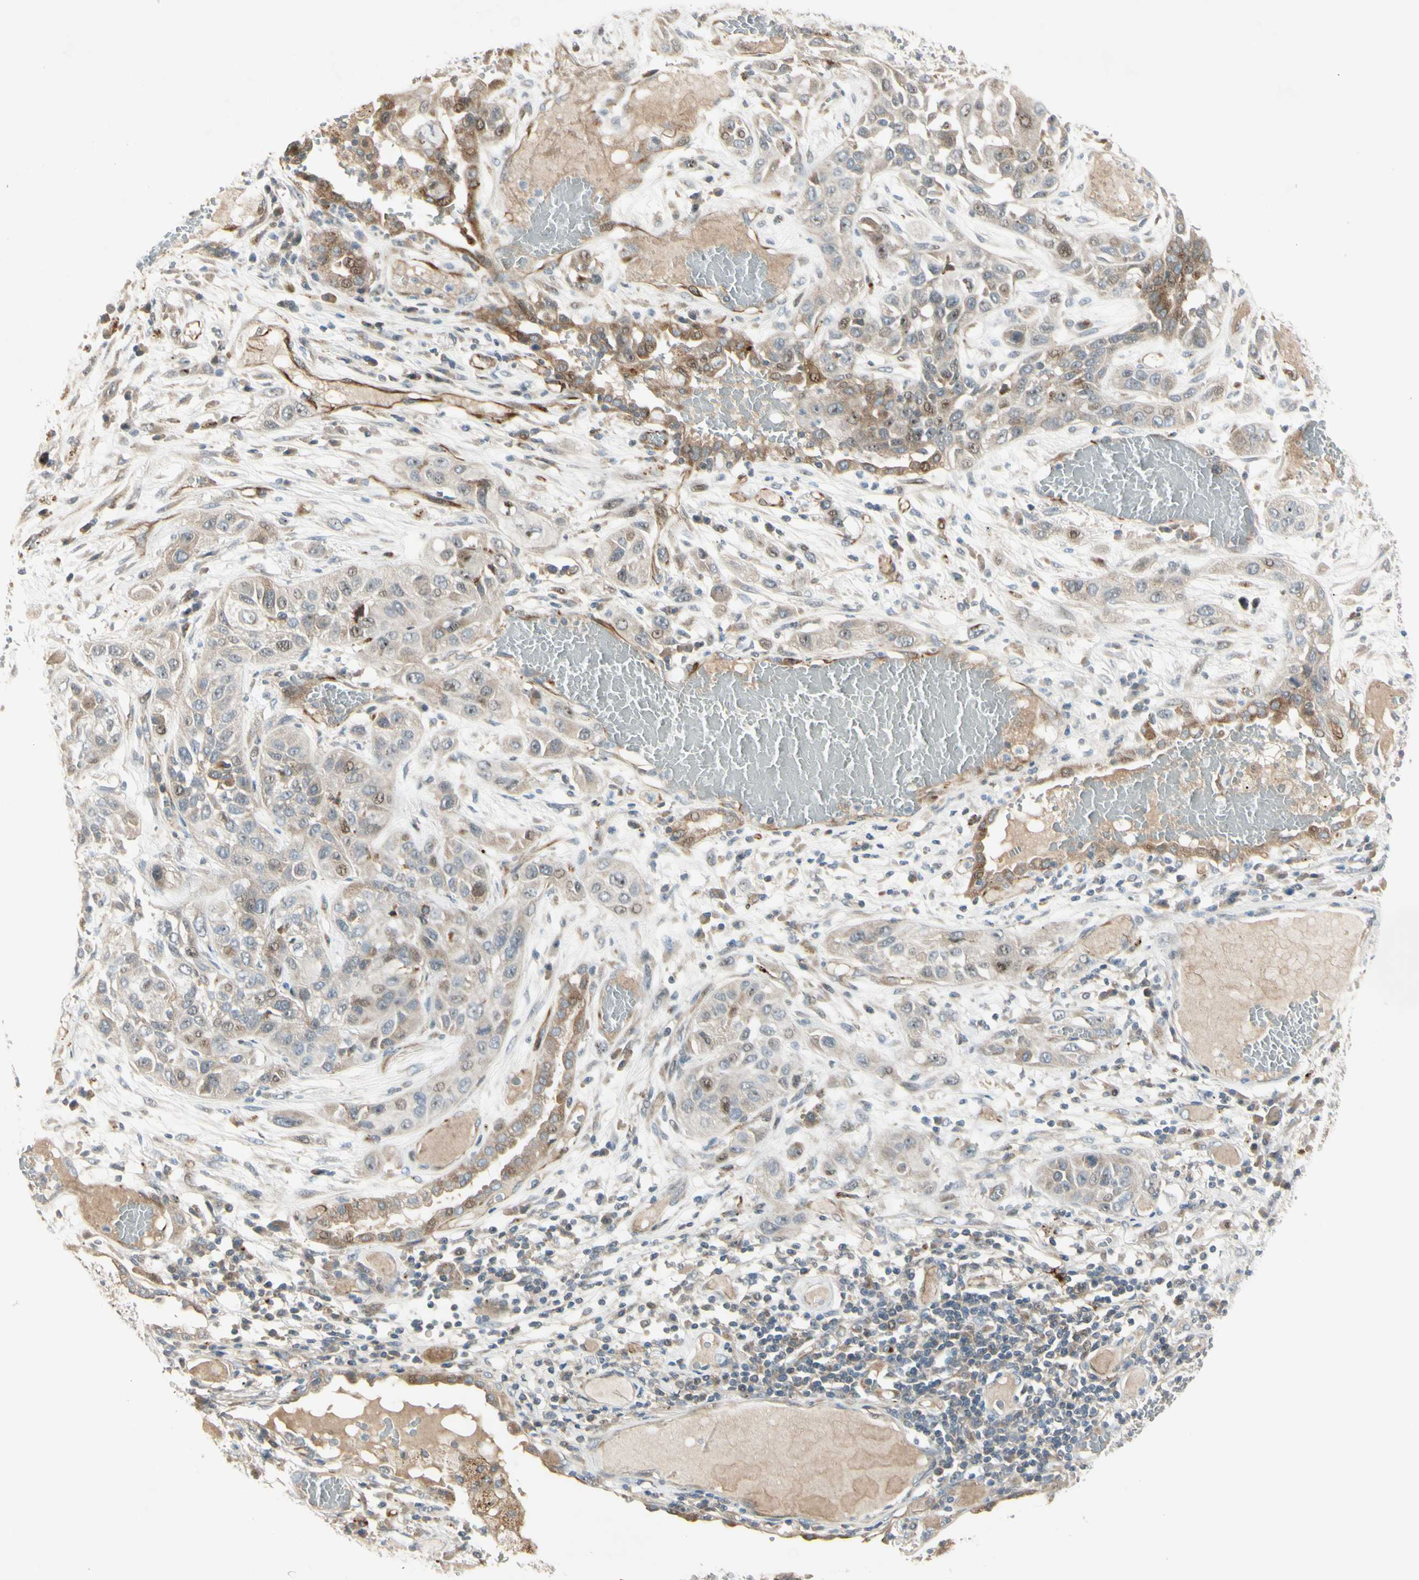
{"staining": {"intensity": "weak", "quantity": "25%-75%", "location": "cytoplasmic/membranous"}, "tissue": "lung cancer", "cell_type": "Tumor cells", "image_type": "cancer", "snomed": [{"axis": "morphology", "description": "Squamous cell carcinoma, NOS"}, {"axis": "topography", "description": "Lung"}], "caption": "IHC staining of lung cancer (squamous cell carcinoma), which shows low levels of weak cytoplasmic/membranous positivity in about 25%-75% of tumor cells indicating weak cytoplasmic/membranous protein staining. The staining was performed using DAB (brown) for protein detection and nuclei were counterstained in hematoxylin (blue).", "gene": "NDFIP1", "patient": {"sex": "male", "age": 71}}